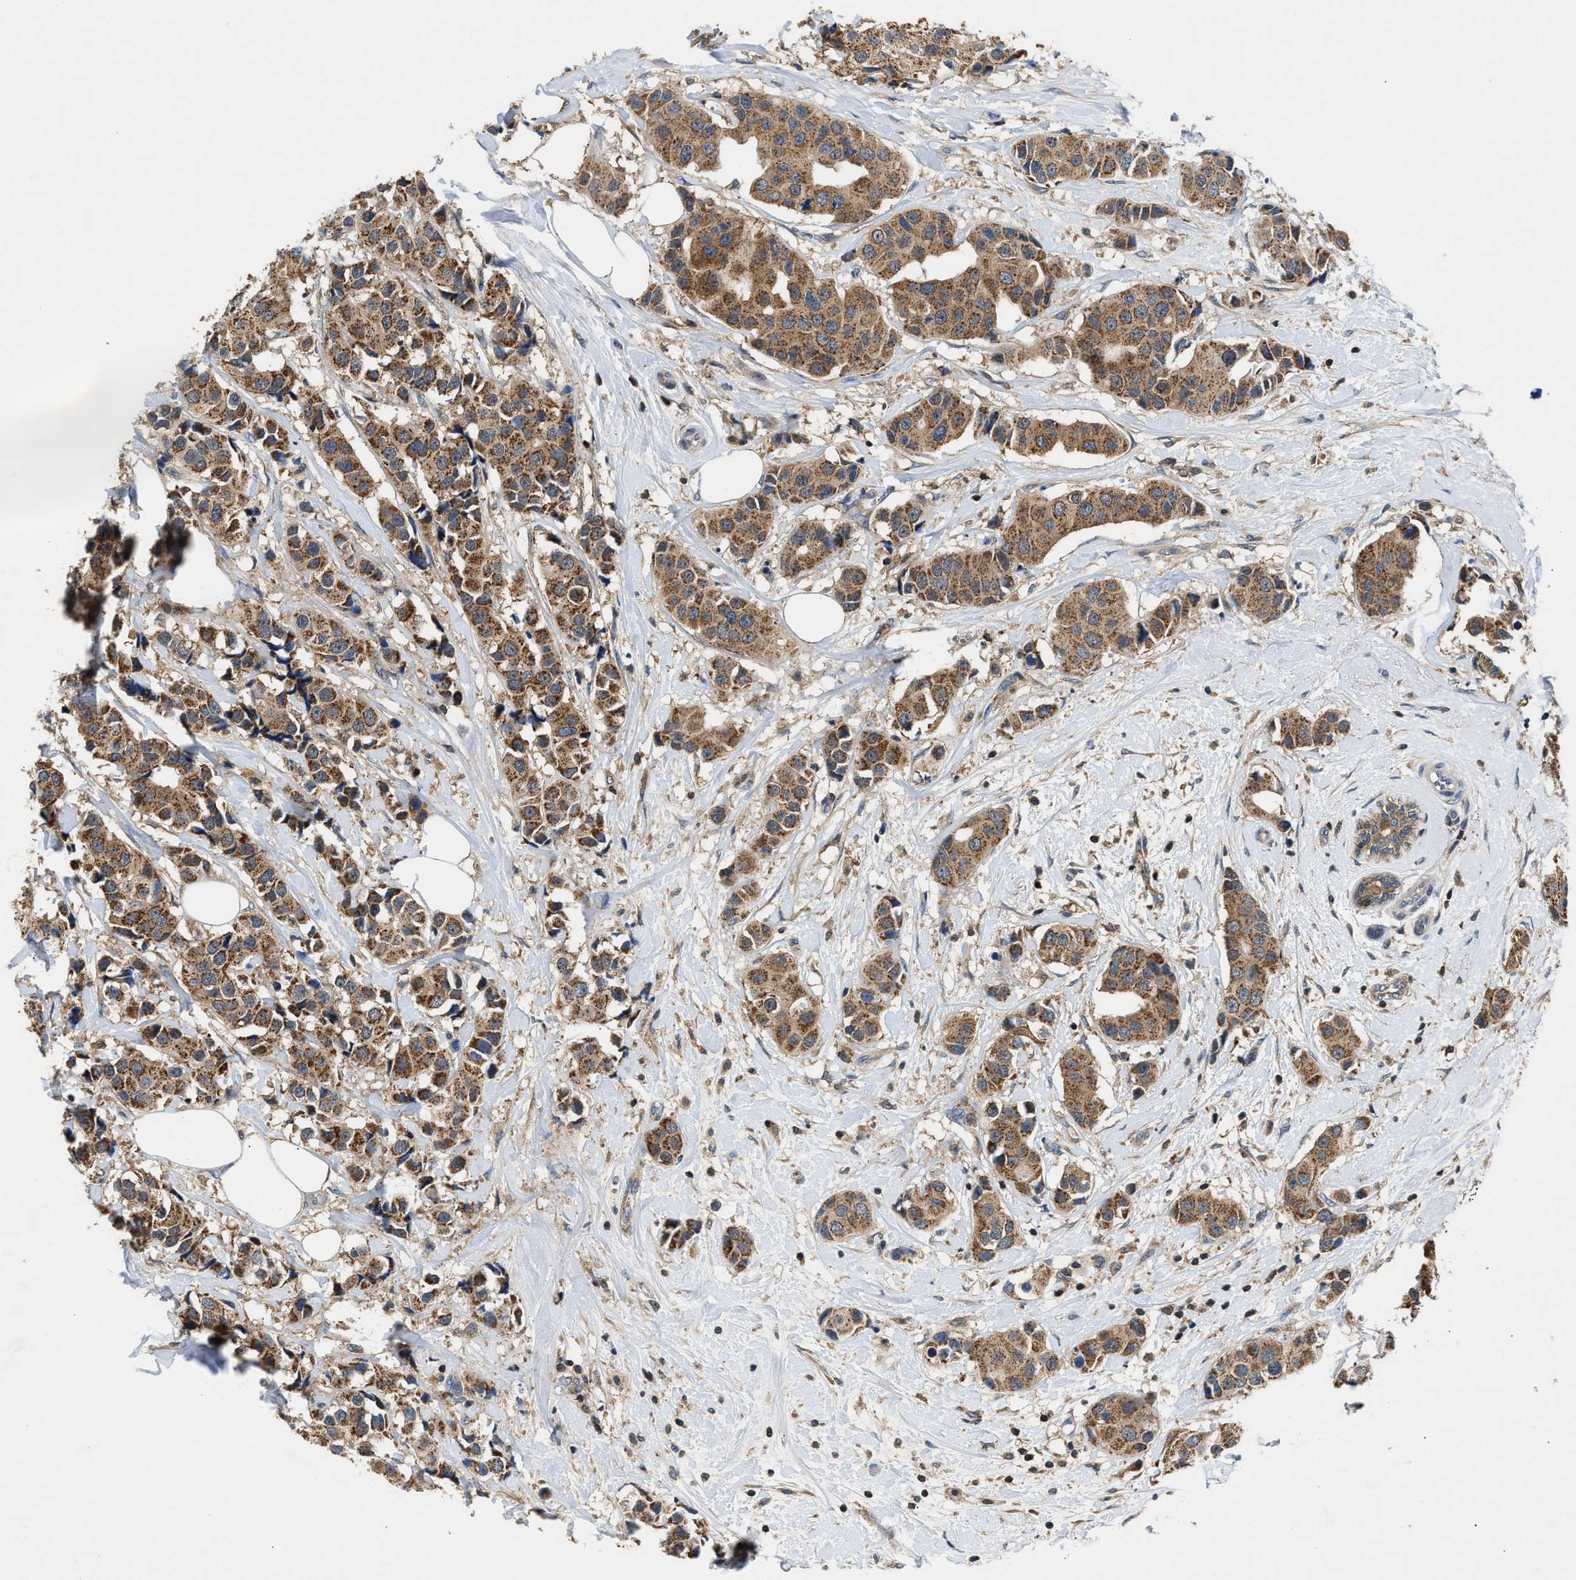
{"staining": {"intensity": "moderate", "quantity": ">75%", "location": "cytoplasmic/membranous"}, "tissue": "breast cancer", "cell_type": "Tumor cells", "image_type": "cancer", "snomed": [{"axis": "morphology", "description": "Normal tissue, NOS"}, {"axis": "morphology", "description": "Duct carcinoma"}, {"axis": "topography", "description": "Breast"}], "caption": "Immunohistochemistry (IHC) (DAB (3,3'-diaminobenzidine)) staining of human breast cancer (intraductal carcinoma) shows moderate cytoplasmic/membranous protein expression in about >75% of tumor cells.", "gene": "CCM2", "patient": {"sex": "female", "age": 39}}